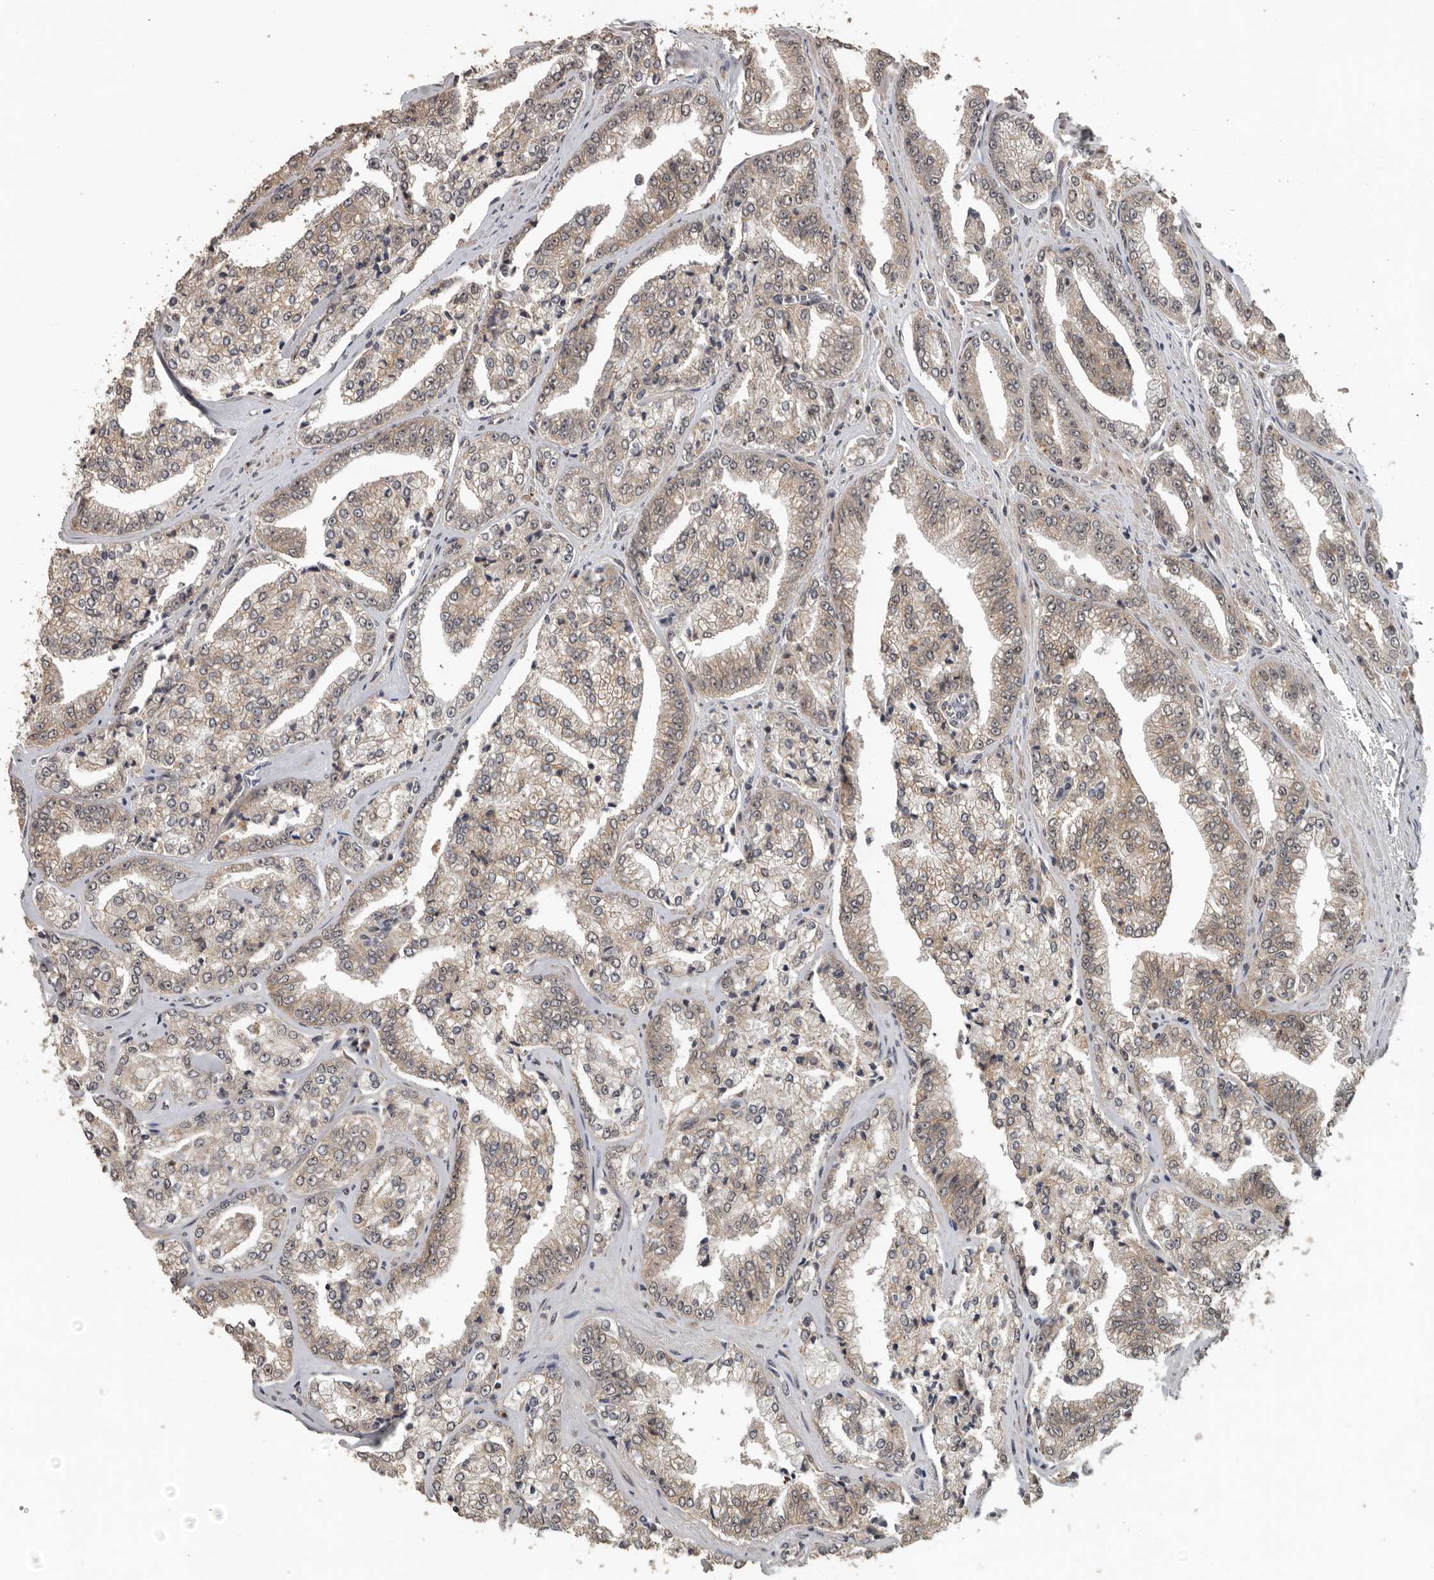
{"staining": {"intensity": "weak", "quantity": "25%-75%", "location": "cytoplasmic/membranous"}, "tissue": "prostate cancer", "cell_type": "Tumor cells", "image_type": "cancer", "snomed": [{"axis": "morphology", "description": "Adenocarcinoma, High grade"}, {"axis": "topography", "description": "Prostate"}], "caption": "Tumor cells show low levels of weak cytoplasmic/membranous positivity in about 25%-75% of cells in human prostate cancer (adenocarcinoma (high-grade)). (DAB (3,3'-diaminobenzidine) IHC, brown staining for protein, blue staining for nuclei).", "gene": "CEP350", "patient": {"sex": "male", "age": 71}}